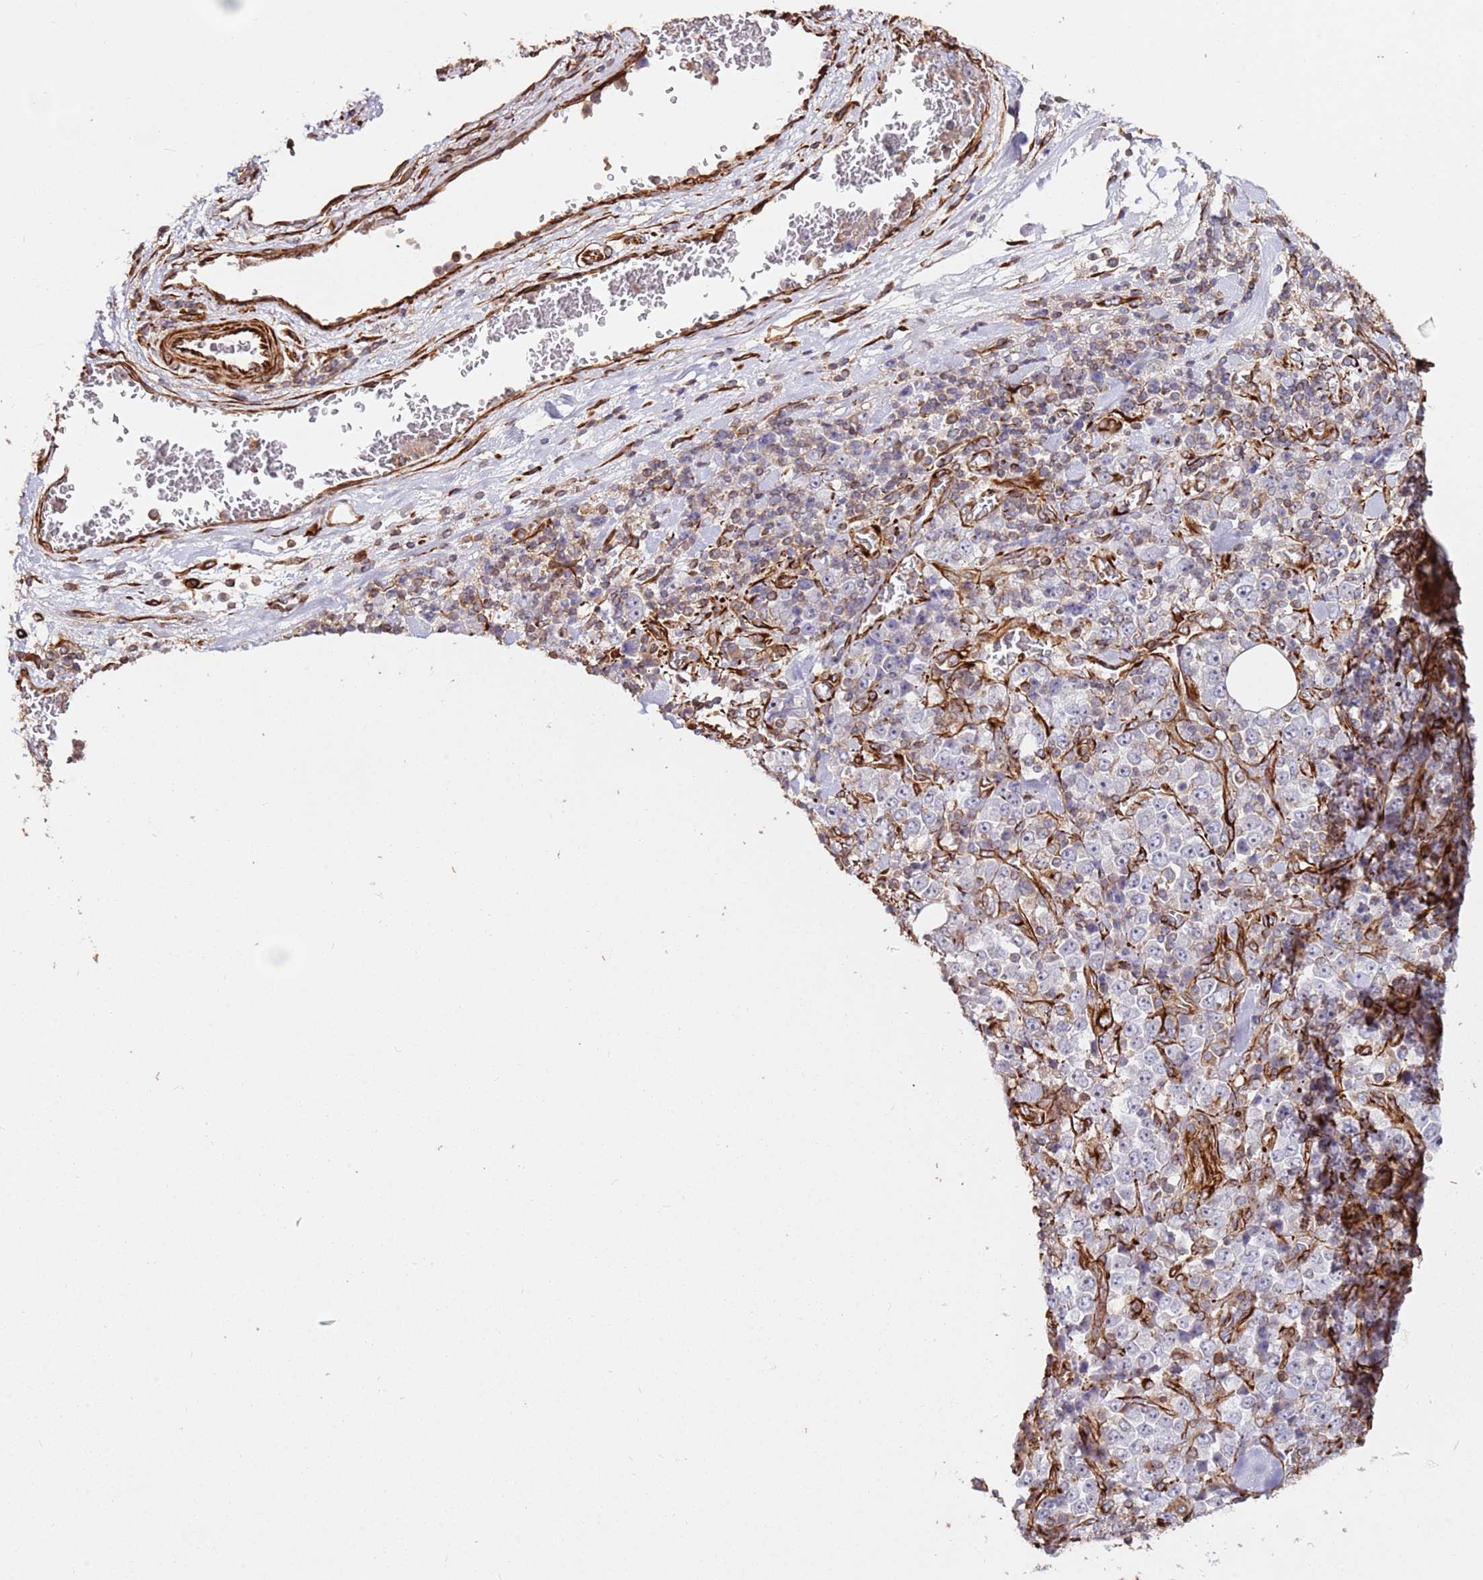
{"staining": {"intensity": "negative", "quantity": "none", "location": "none"}, "tissue": "stomach cancer", "cell_type": "Tumor cells", "image_type": "cancer", "snomed": [{"axis": "morphology", "description": "Normal tissue, NOS"}, {"axis": "morphology", "description": "Adenocarcinoma, NOS"}, {"axis": "topography", "description": "Stomach, upper"}, {"axis": "topography", "description": "Stomach"}], "caption": "Stomach cancer was stained to show a protein in brown. There is no significant expression in tumor cells. The staining is performed using DAB (3,3'-diaminobenzidine) brown chromogen with nuclei counter-stained in using hematoxylin.", "gene": "MRGPRE", "patient": {"sex": "male", "age": 59}}